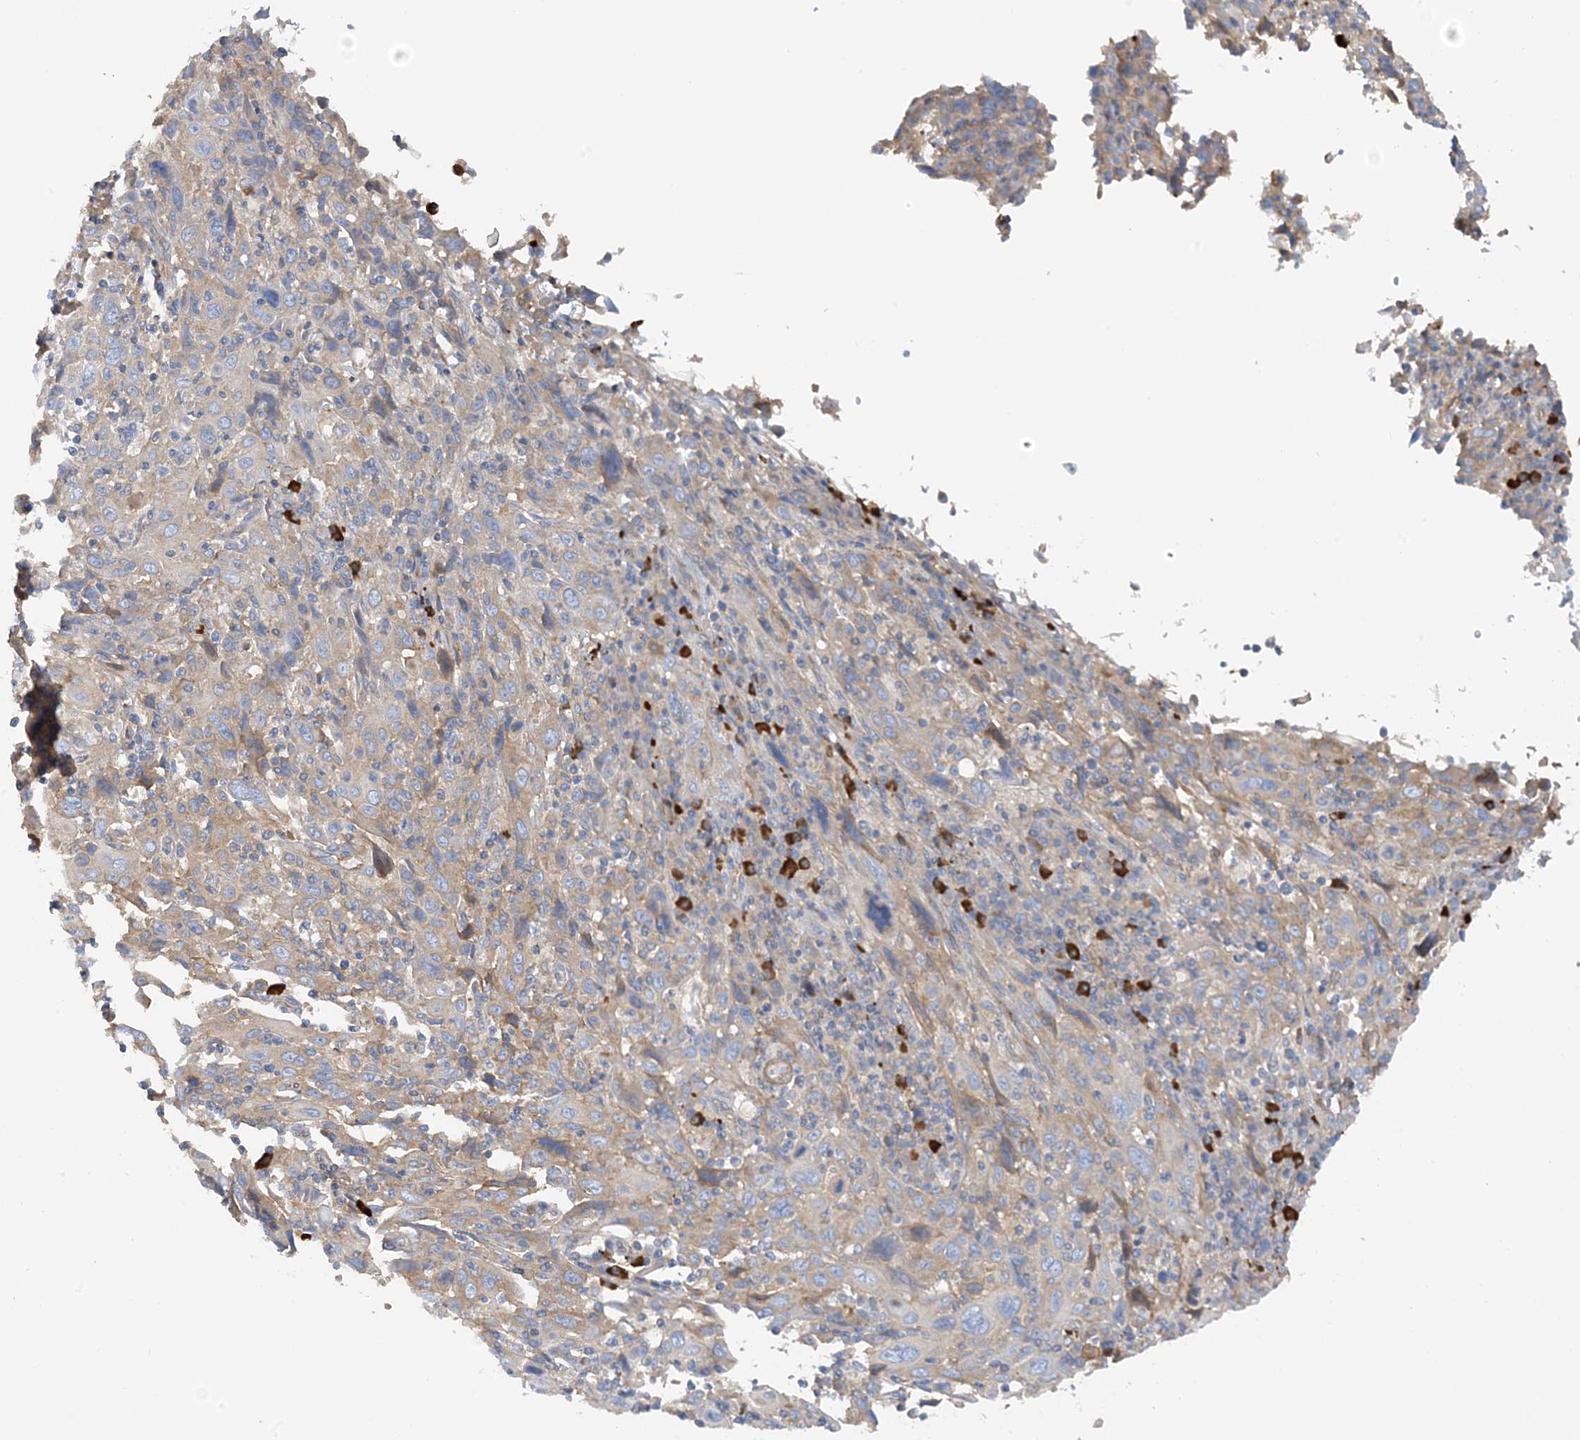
{"staining": {"intensity": "weak", "quantity": "25%-75%", "location": "cytoplasmic/membranous"}, "tissue": "cervical cancer", "cell_type": "Tumor cells", "image_type": "cancer", "snomed": [{"axis": "morphology", "description": "Squamous cell carcinoma, NOS"}, {"axis": "topography", "description": "Cervix"}], "caption": "Human cervical cancer stained with a protein marker demonstrates weak staining in tumor cells.", "gene": "SLC5A11", "patient": {"sex": "female", "age": 46}}